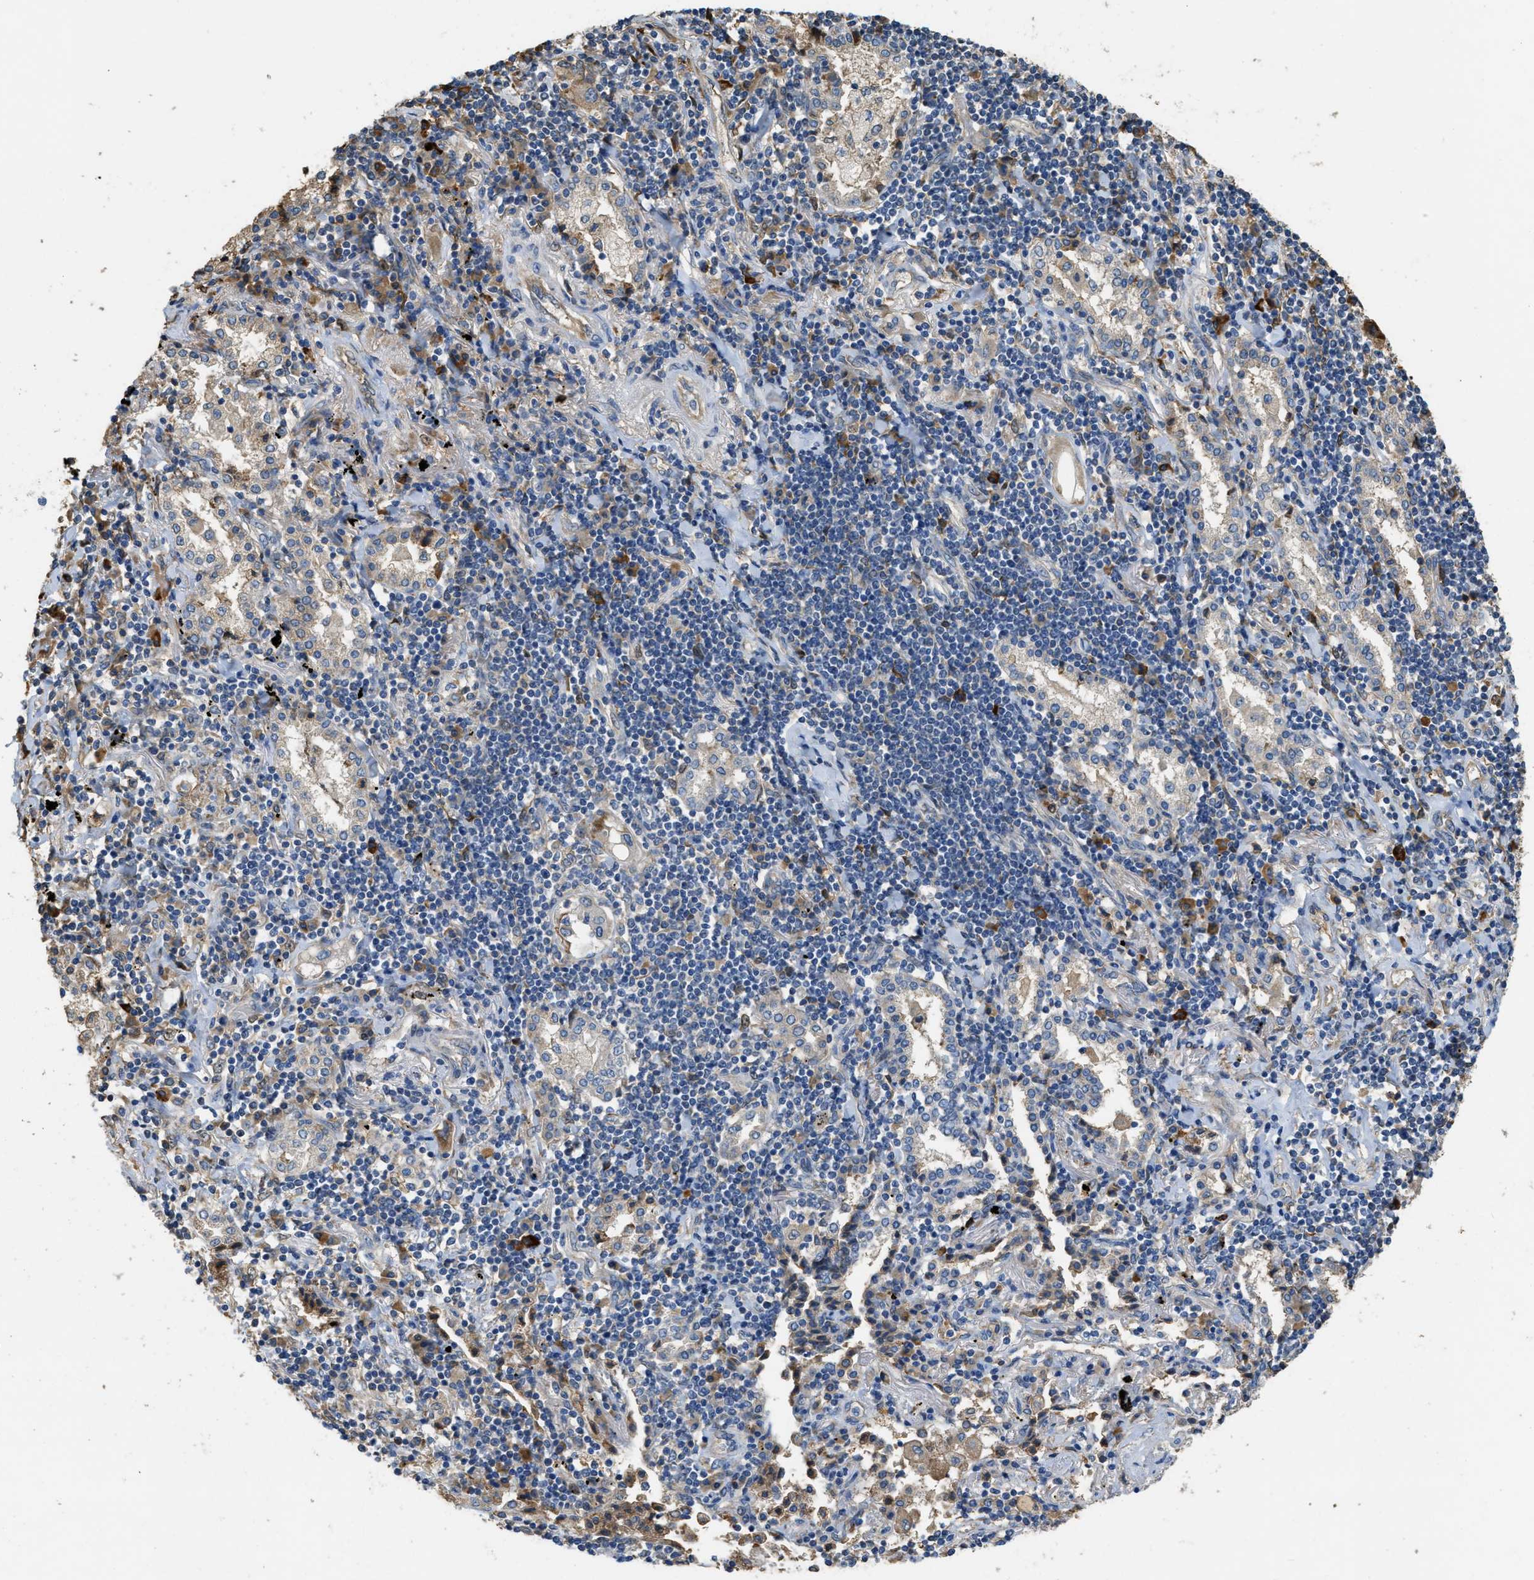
{"staining": {"intensity": "weak", "quantity": "<25%", "location": "cytoplasmic/membranous"}, "tissue": "lung cancer", "cell_type": "Tumor cells", "image_type": "cancer", "snomed": [{"axis": "morphology", "description": "Adenocarcinoma, NOS"}, {"axis": "topography", "description": "Lung"}], "caption": "DAB immunohistochemical staining of lung cancer (adenocarcinoma) displays no significant expression in tumor cells.", "gene": "RIPK2", "patient": {"sex": "female", "age": 65}}